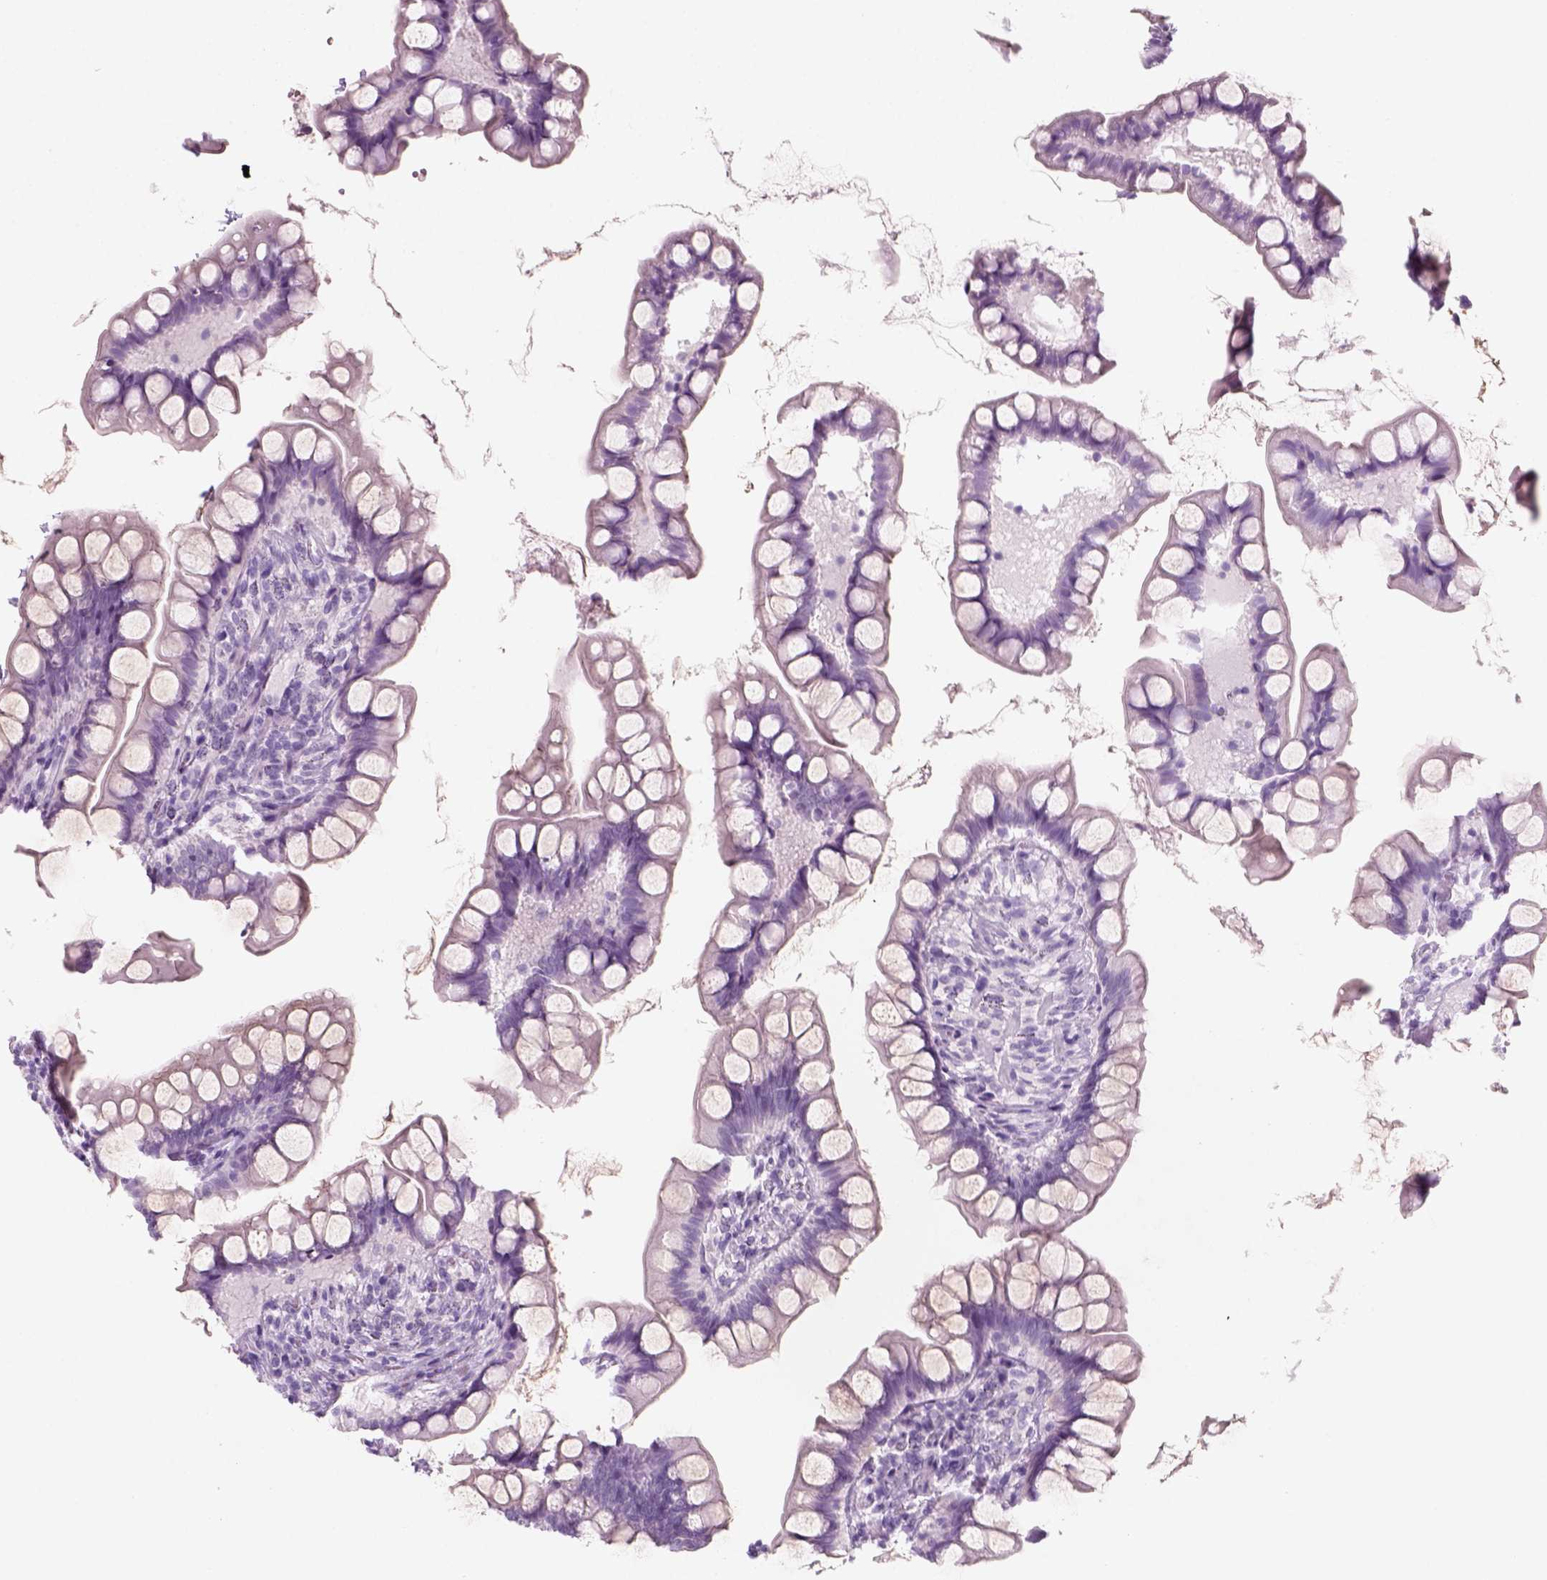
{"staining": {"intensity": "negative", "quantity": "none", "location": "none"}, "tissue": "small intestine", "cell_type": "Glandular cells", "image_type": "normal", "snomed": [{"axis": "morphology", "description": "Normal tissue, NOS"}, {"axis": "topography", "description": "Small intestine"}], "caption": "A micrograph of small intestine stained for a protein reveals no brown staining in glandular cells.", "gene": "KRTAP11", "patient": {"sex": "male", "age": 70}}